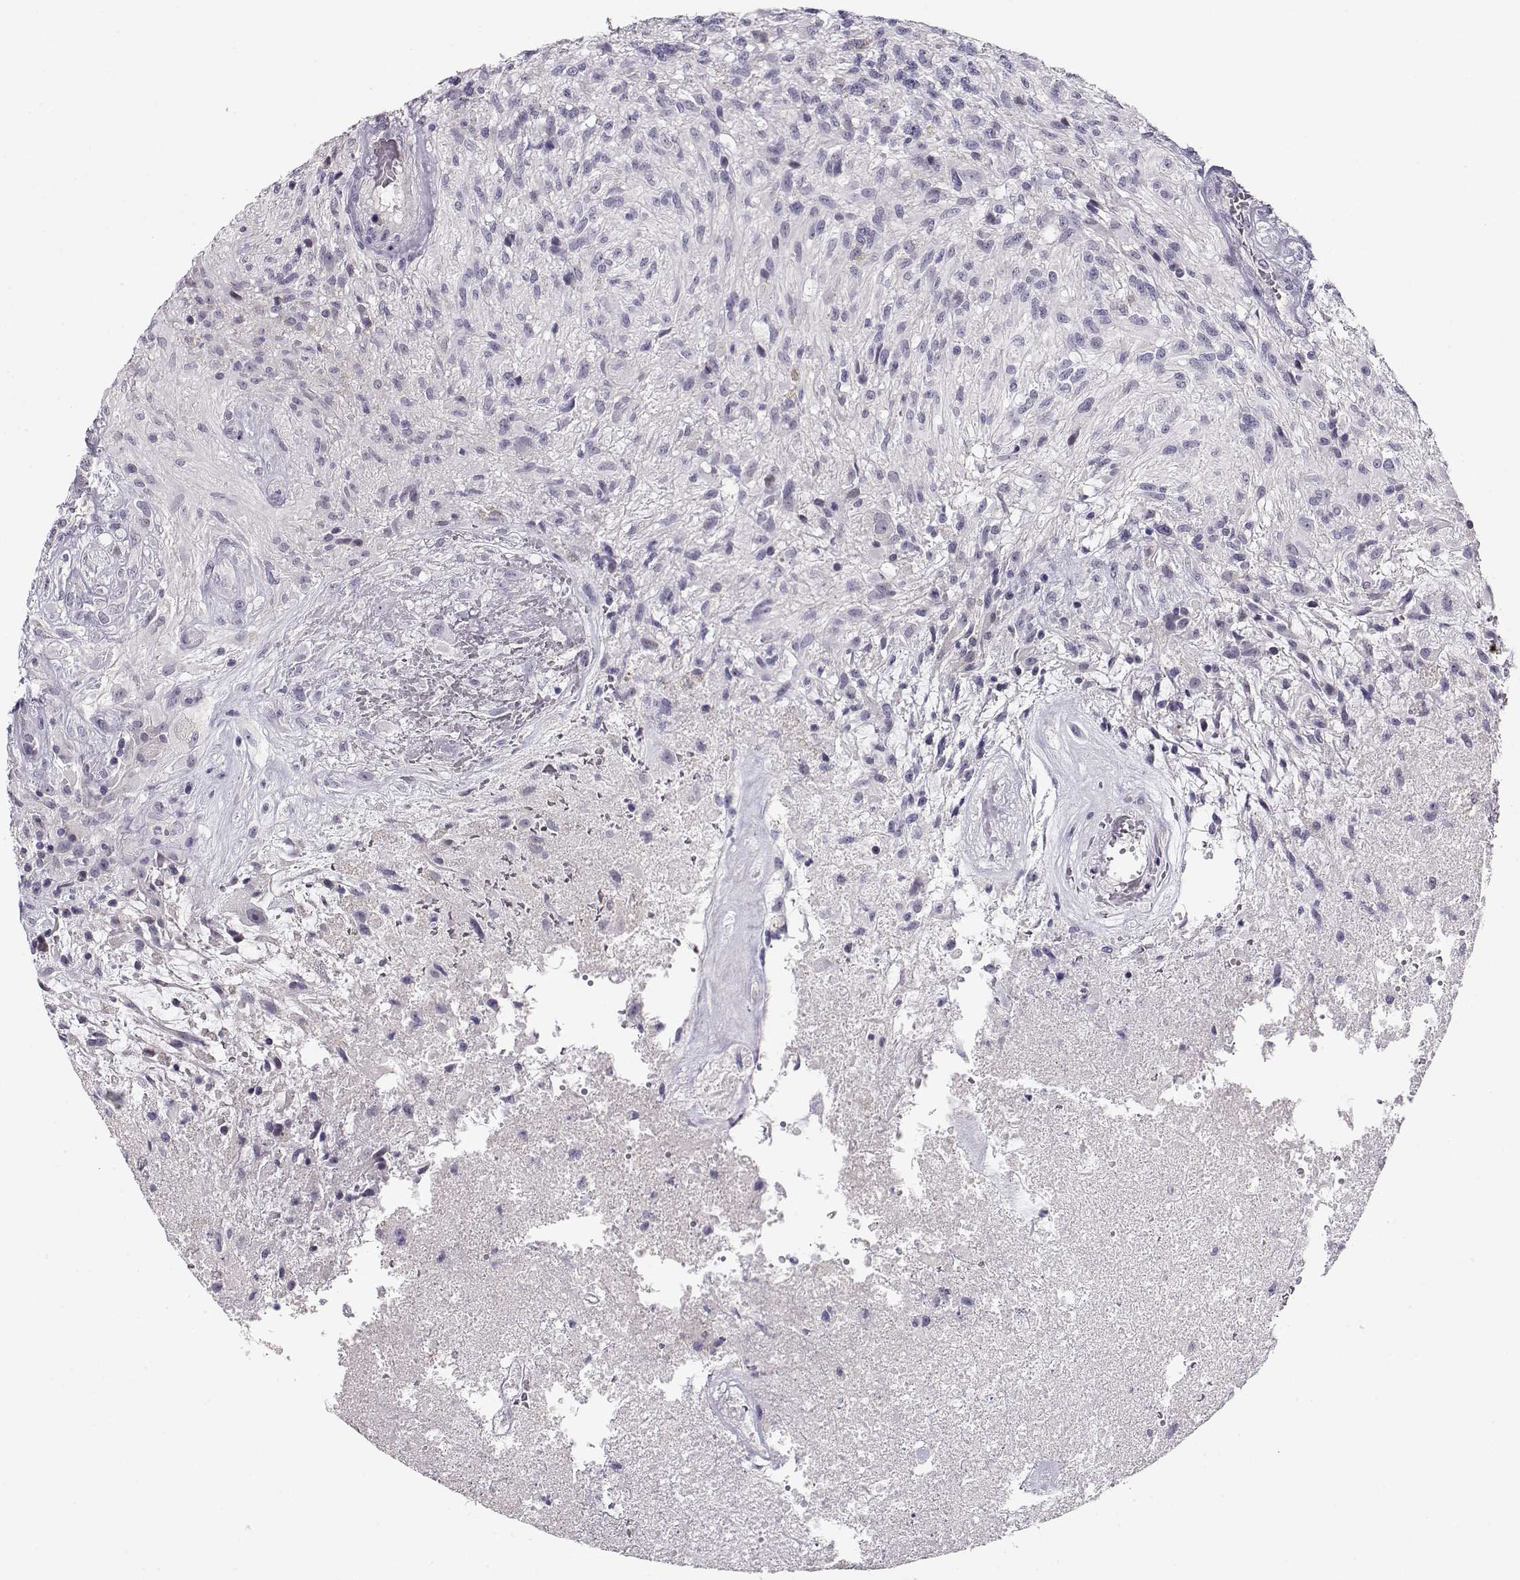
{"staining": {"intensity": "negative", "quantity": "none", "location": "none"}, "tissue": "glioma", "cell_type": "Tumor cells", "image_type": "cancer", "snomed": [{"axis": "morphology", "description": "Glioma, malignant, High grade"}, {"axis": "topography", "description": "Brain"}], "caption": "The immunohistochemistry image has no significant positivity in tumor cells of glioma tissue.", "gene": "CRX", "patient": {"sex": "male", "age": 56}}